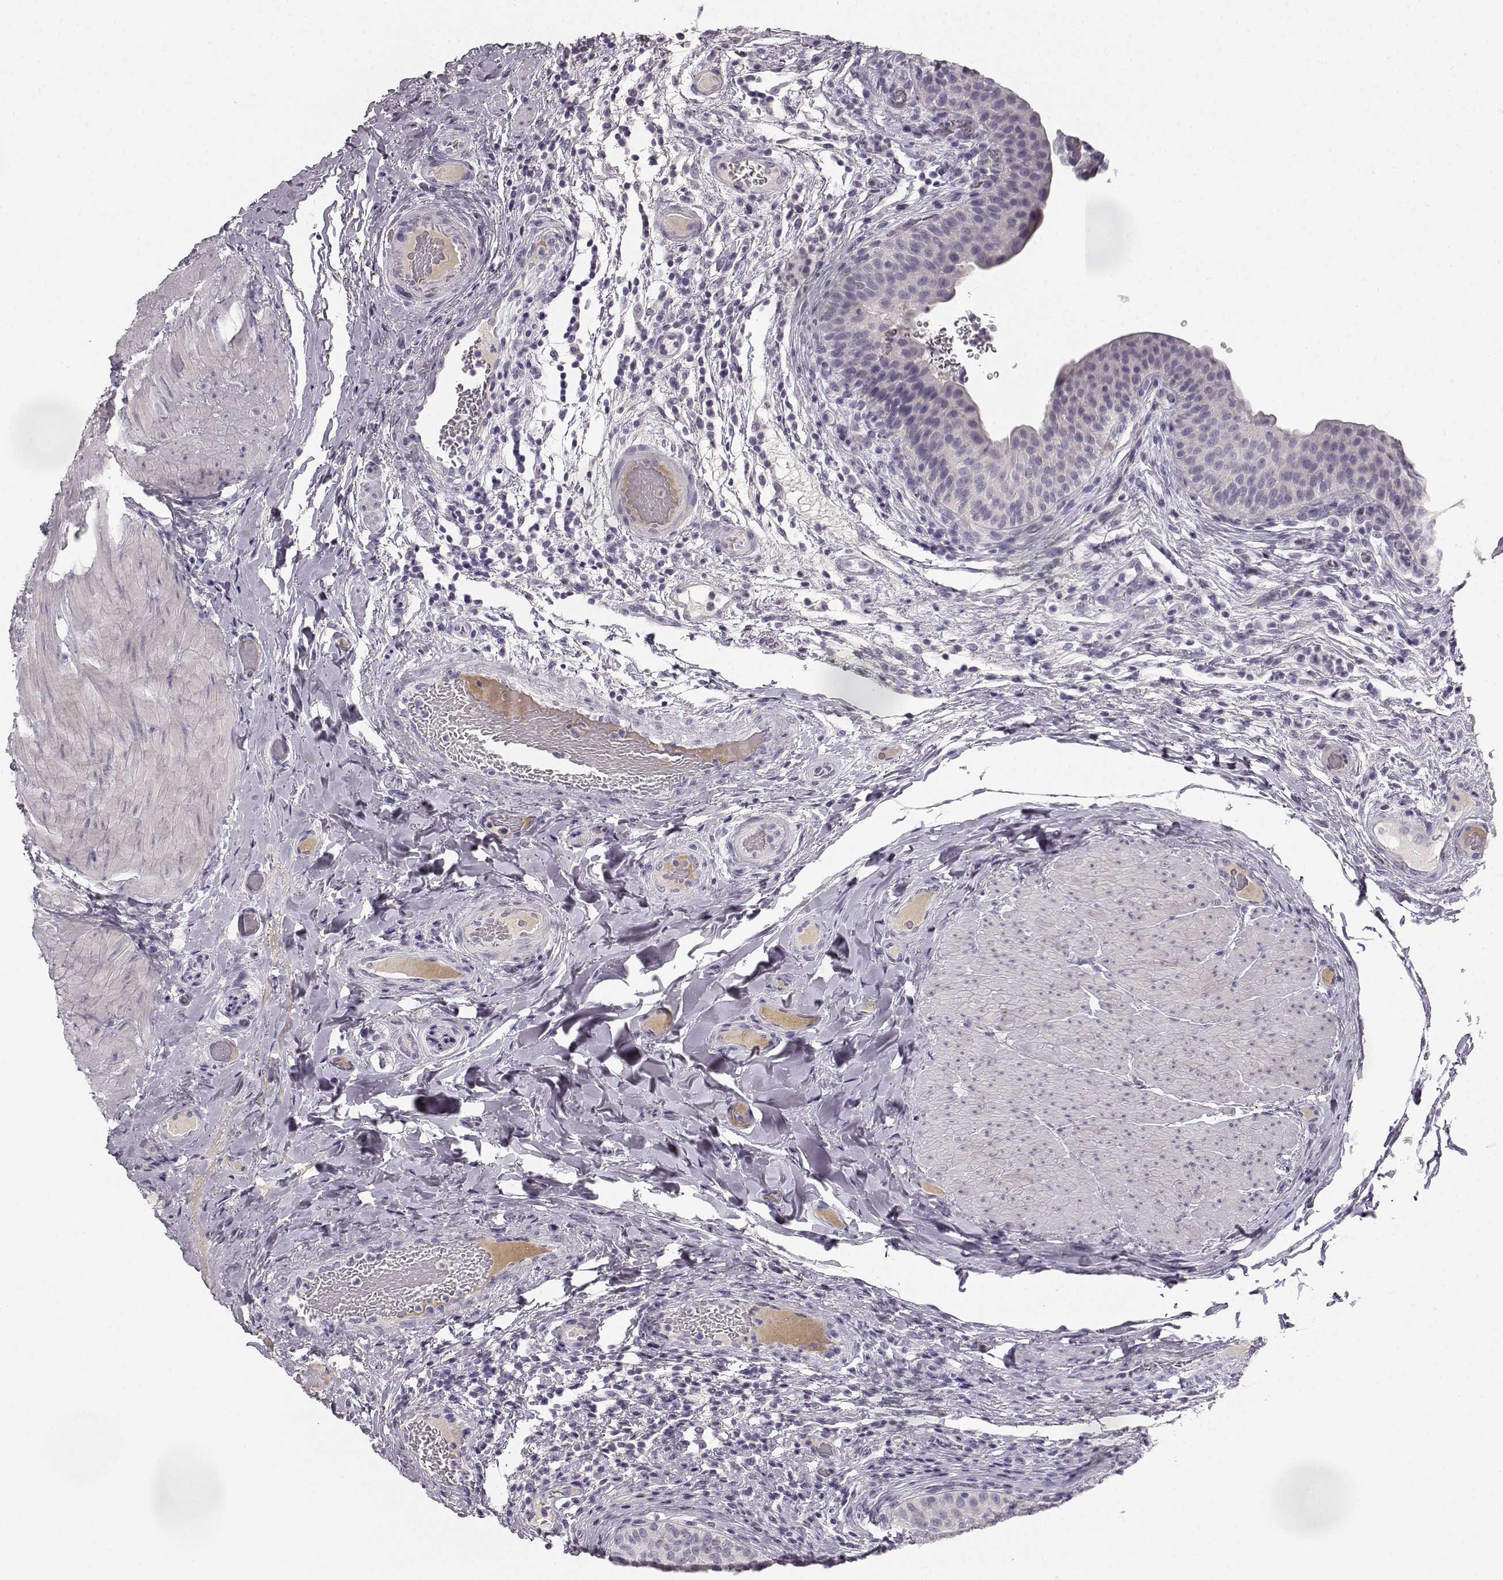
{"staining": {"intensity": "negative", "quantity": "none", "location": "none"}, "tissue": "urinary bladder", "cell_type": "Urothelial cells", "image_type": "normal", "snomed": [{"axis": "morphology", "description": "Normal tissue, NOS"}, {"axis": "topography", "description": "Urinary bladder"}], "caption": "Immunohistochemistry (IHC) of normal human urinary bladder exhibits no expression in urothelial cells.", "gene": "KIAA0319", "patient": {"sex": "male", "age": 66}}